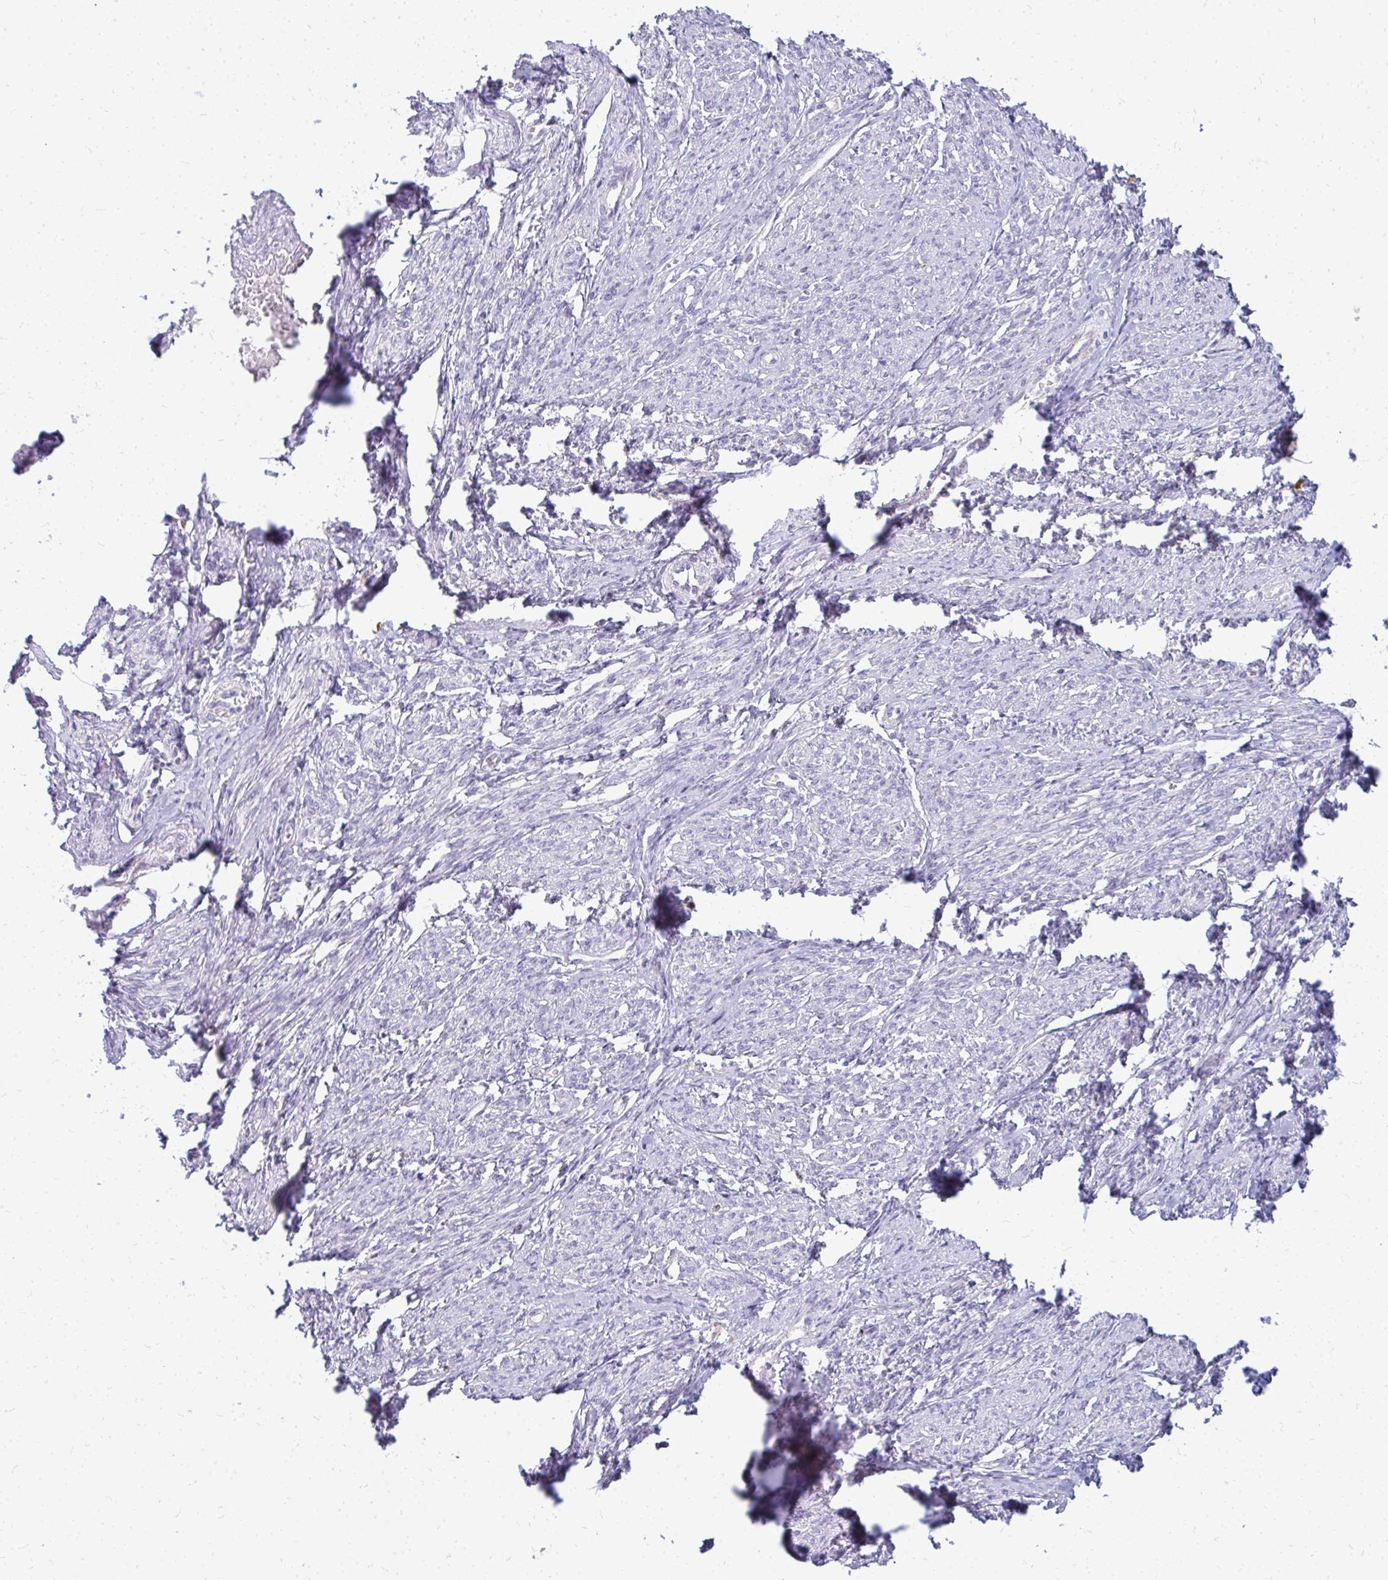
{"staining": {"intensity": "negative", "quantity": "none", "location": "none"}, "tissue": "smooth muscle", "cell_type": "Smooth muscle cells", "image_type": "normal", "snomed": [{"axis": "morphology", "description": "Normal tissue, NOS"}, {"axis": "topography", "description": "Smooth muscle"}], "caption": "DAB immunohistochemical staining of normal smooth muscle exhibits no significant positivity in smooth muscle cells. (DAB immunohistochemistry with hematoxylin counter stain).", "gene": "FAM9A", "patient": {"sex": "female", "age": 65}}